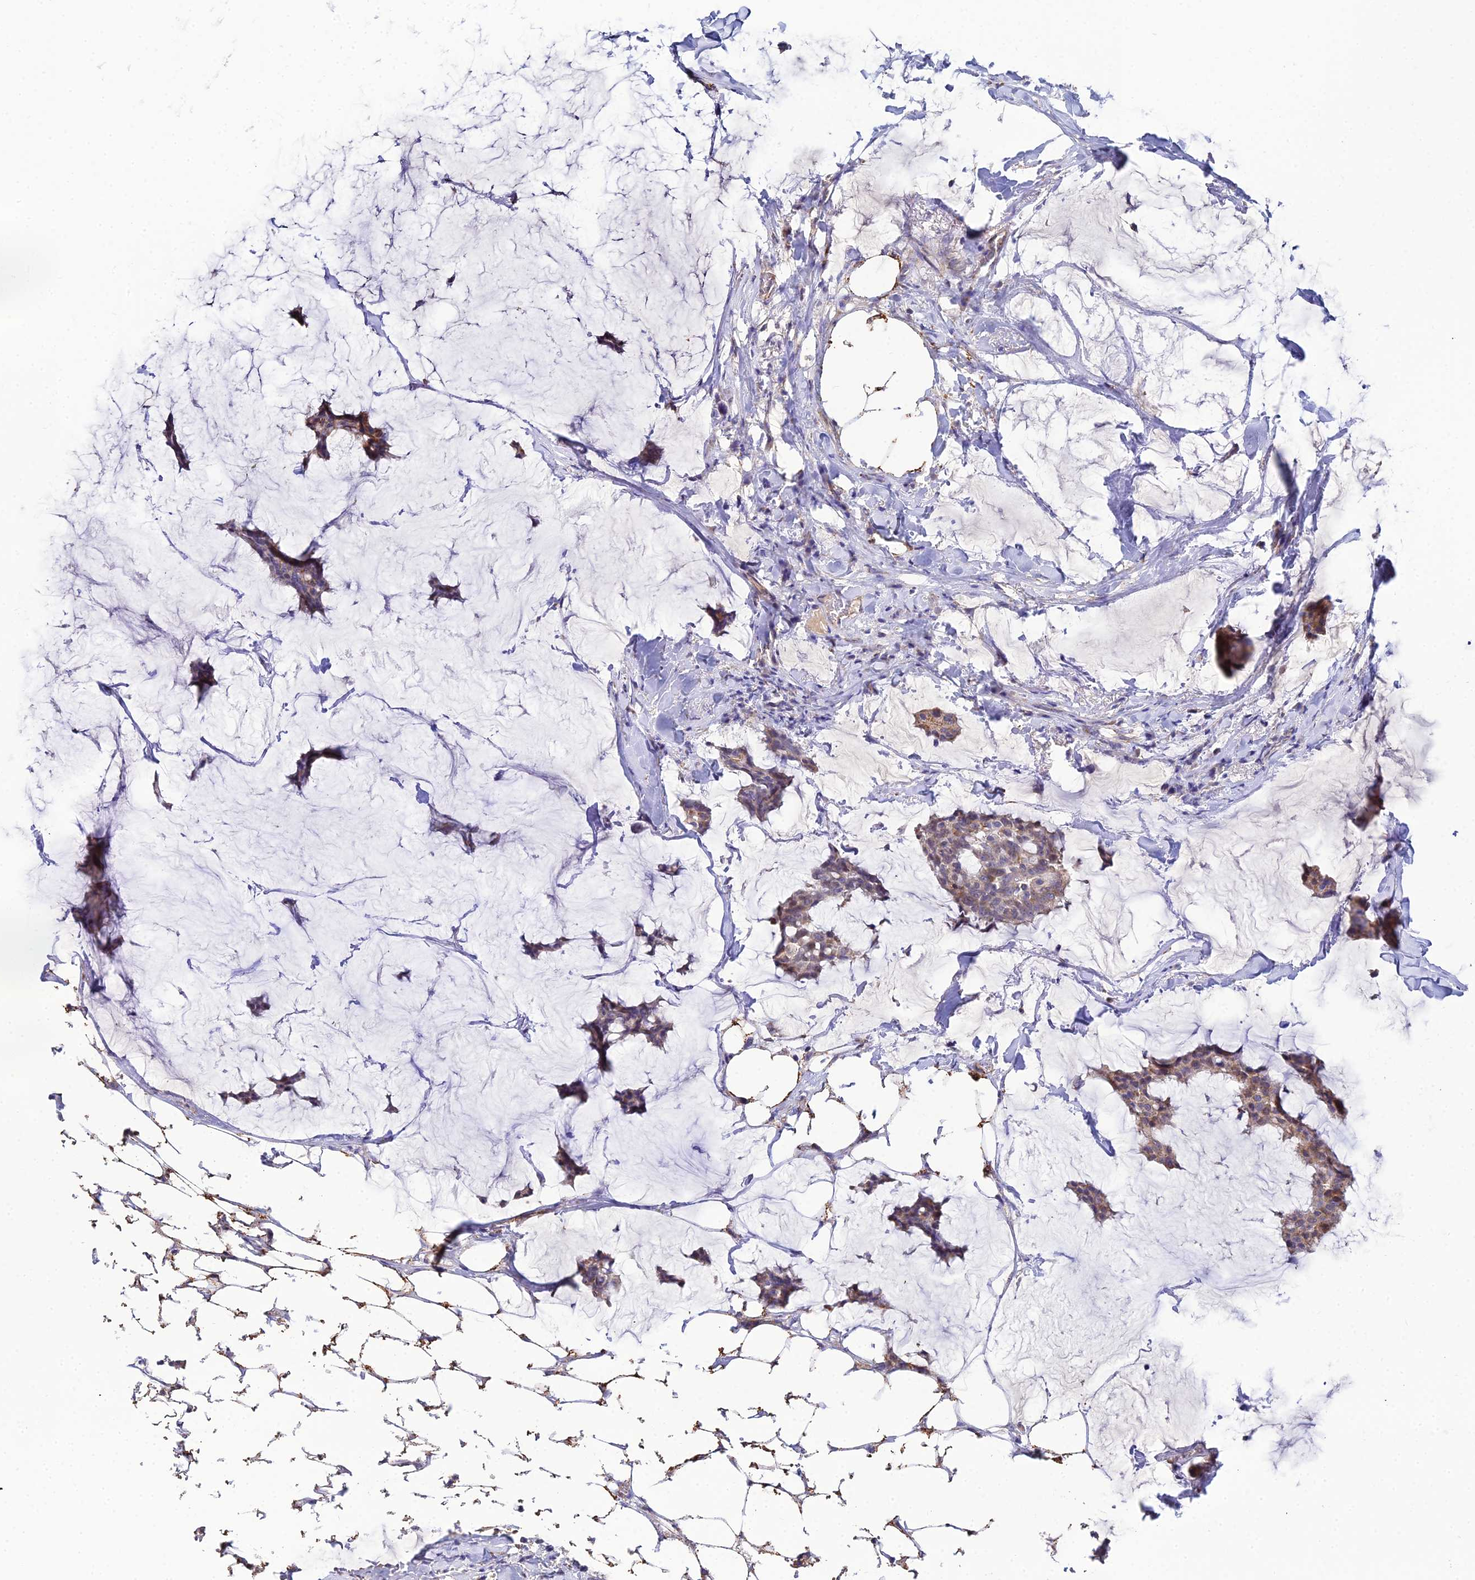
{"staining": {"intensity": "weak", "quantity": ">75%", "location": "cytoplasmic/membranous"}, "tissue": "breast cancer", "cell_type": "Tumor cells", "image_type": "cancer", "snomed": [{"axis": "morphology", "description": "Duct carcinoma"}, {"axis": "topography", "description": "Breast"}], "caption": "Immunohistochemical staining of human breast cancer (invasive ductal carcinoma) exhibits weak cytoplasmic/membranous protein staining in approximately >75% of tumor cells. The staining is performed using DAB (3,3'-diaminobenzidine) brown chromogen to label protein expression. The nuclei are counter-stained blue using hematoxylin.", "gene": "ACOT2", "patient": {"sex": "female", "age": 93}}